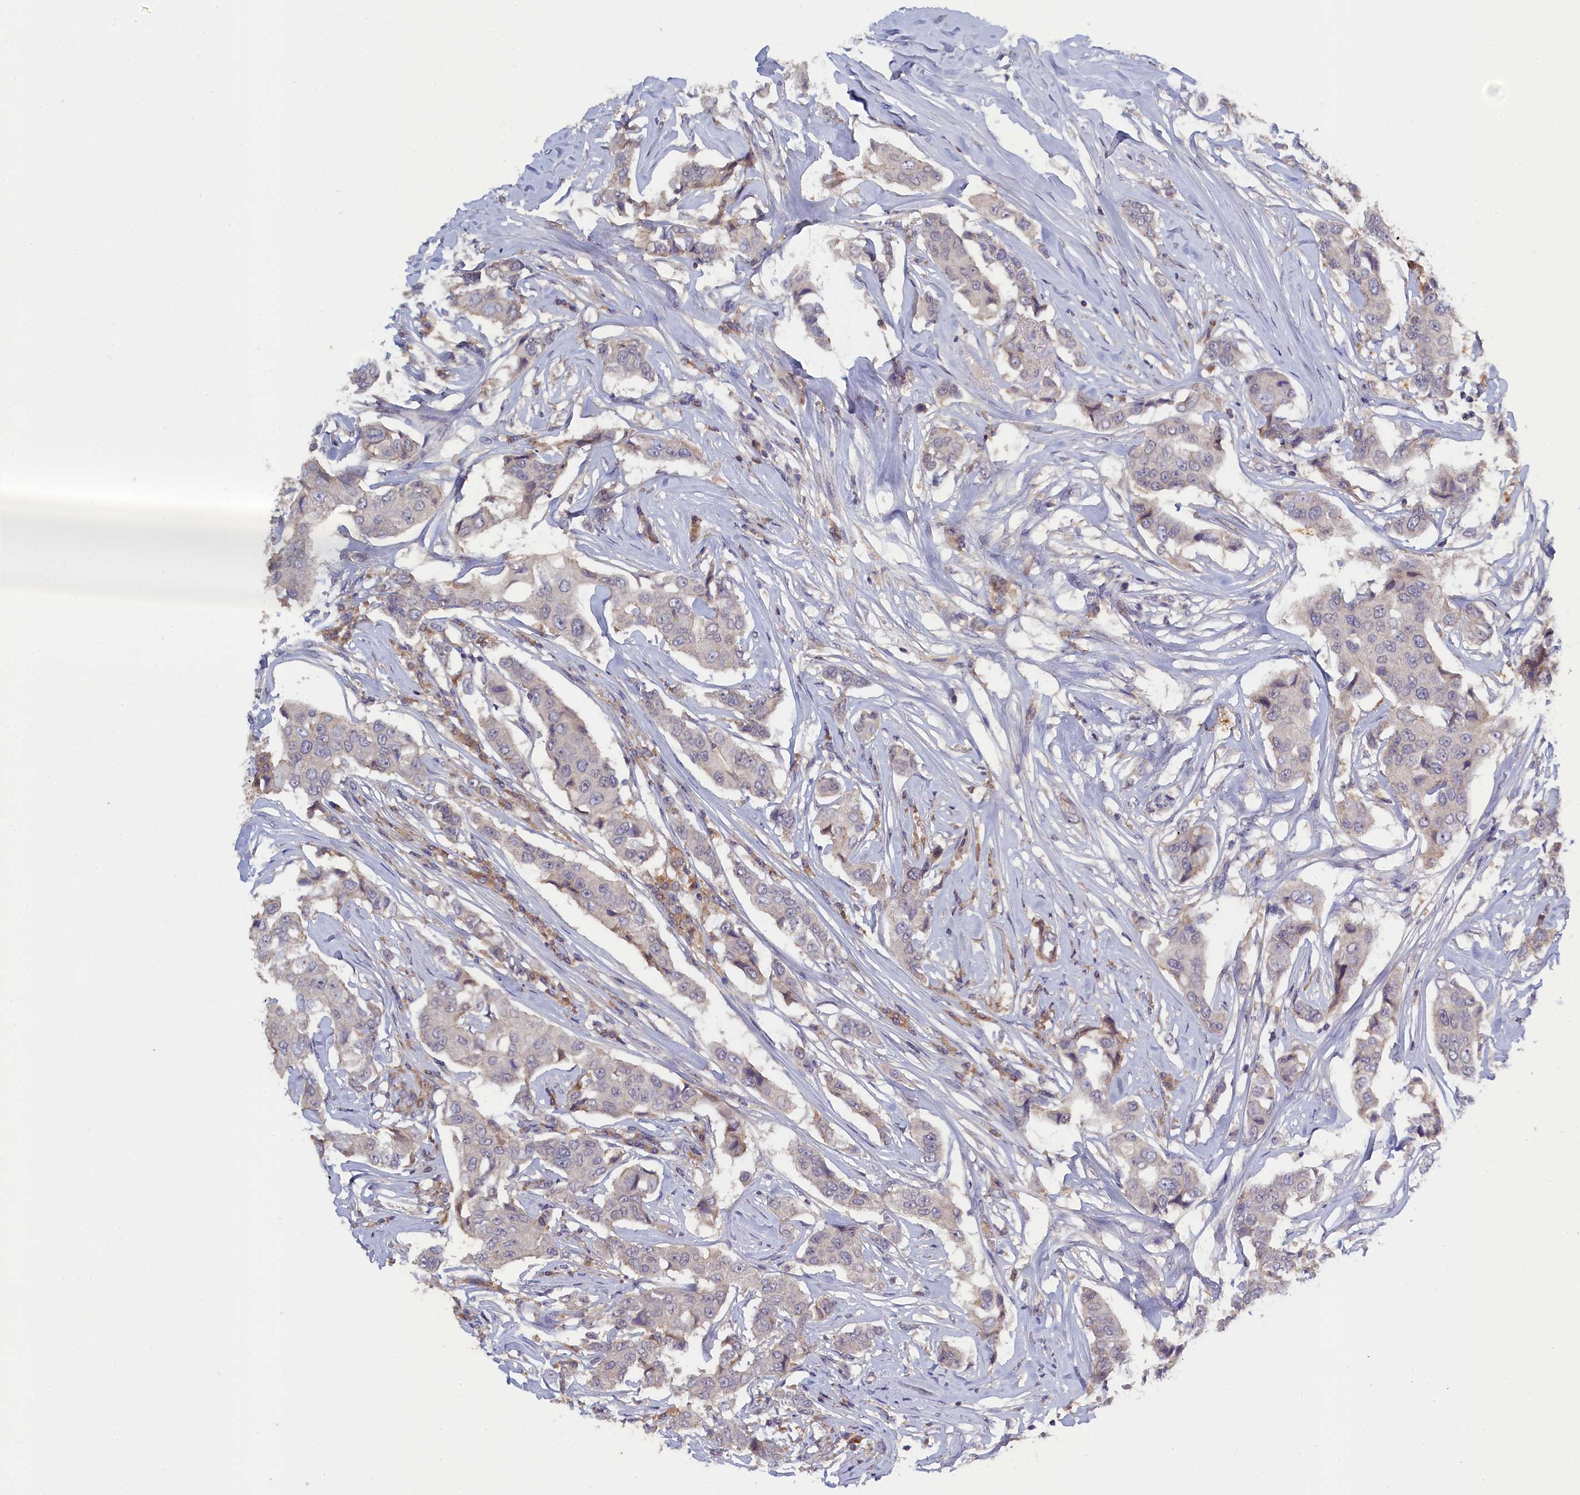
{"staining": {"intensity": "negative", "quantity": "none", "location": "none"}, "tissue": "breast cancer", "cell_type": "Tumor cells", "image_type": "cancer", "snomed": [{"axis": "morphology", "description": "Duct carcinoma"}, {"axis": "topography", "description": "Breast"}], "caption": "IHC micrograph of human infiltrating ductal carcinoma (breast) stained for a protein (brown), which demonstrates no staining in tumor cells. (Stains: DAB (3,3'-diaminobenzidine) immunohistochemistry (IHC) with hematoxylin counter stain, Microscopy: brightfield microscopy at high magnification).", "gene": "CELF5", "patient": {"sex": "female", "age": 80}}